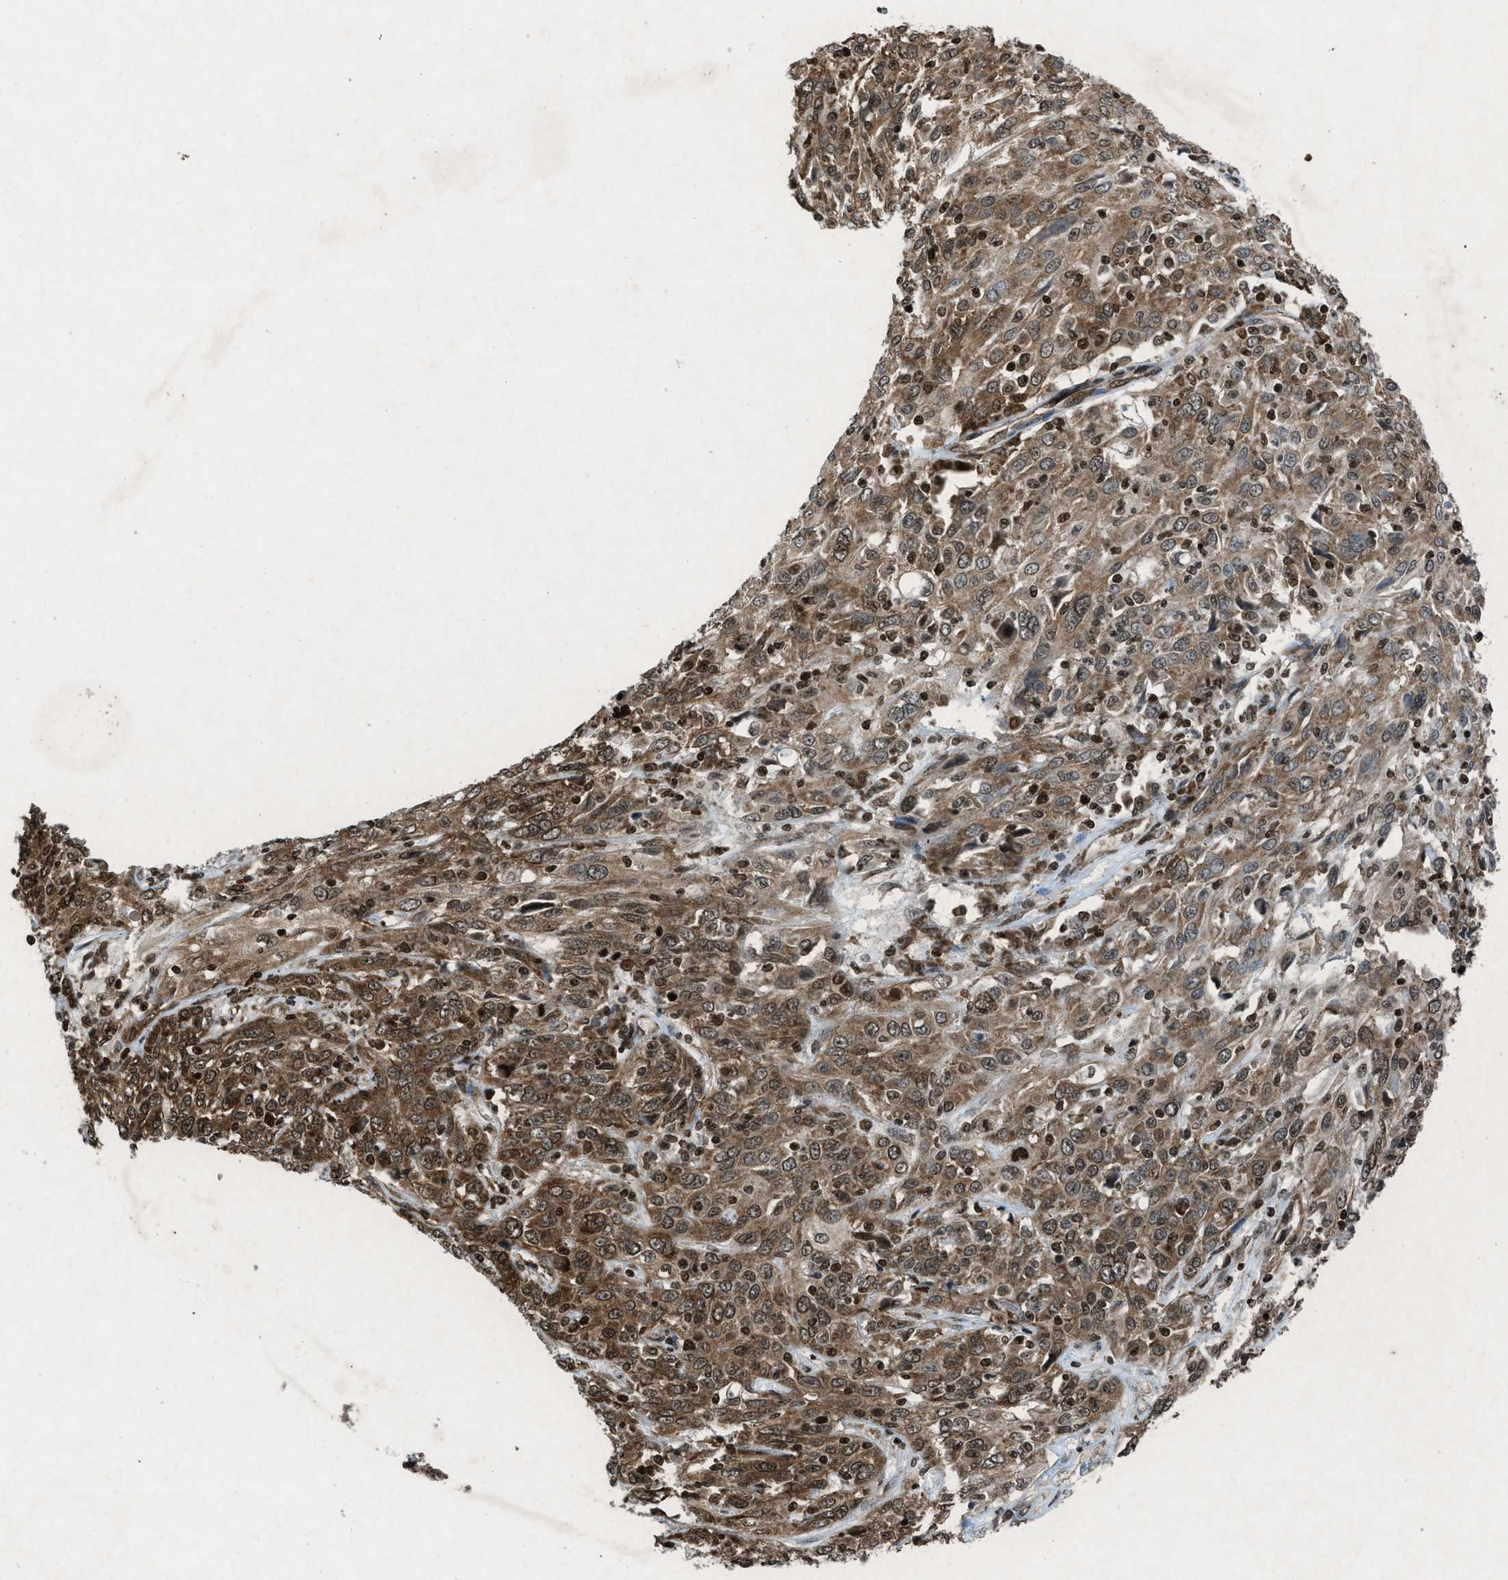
{"staining": {"intensity": "moderate", "quantity": ">75%", "location": "cytoplasmic/membranous,nuclear"}, "tissue": "cervical cancer", "cell_type": "Tumor cells", "image_type": "cancer", "snomed": [{"axis": "morphology", "description": "Squamous cell carcinoma, NOS"}, {"axis": "topography", "description": "Cervix"}], "caption": "Approximately >75% of tumor cells in human cervical cancer (squamous cell carcinoma) demonstrate moderate cytoplasmic/membranous and nuclear protein positivity as visualized by brown immunohistochemical staining.", "gene": "NXF1", "patient": {"sex": "female", "age": 46}}